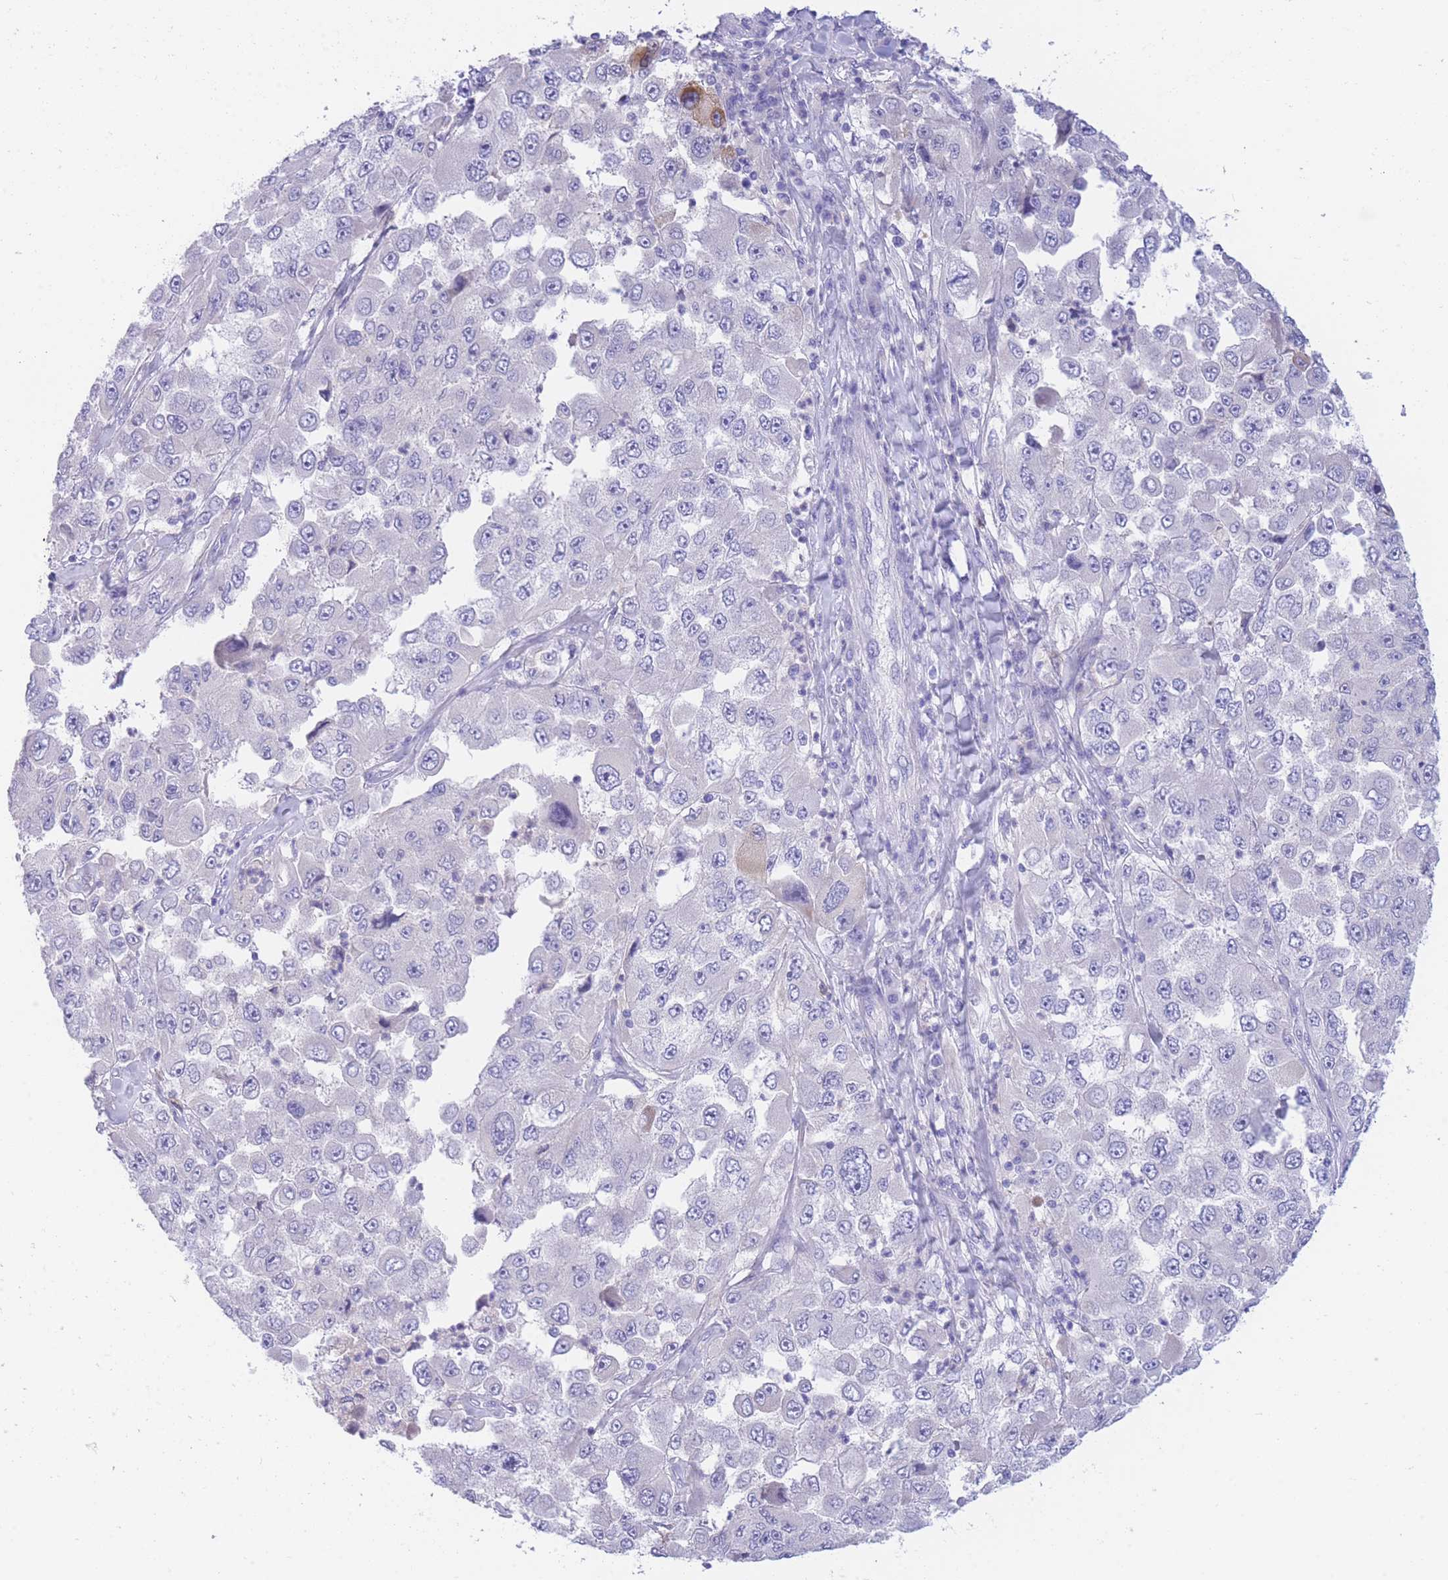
{"staining": {"intensity": "negative", "quantity": "none", "location": "none"}, "tissue": "melanoma", "cell_type": "Tumor cells", "image_type": "cancer", "snomed": [{"axis": "morphology", "description": "Malignant melanoma, Metastatic site"}, {"axis": "topography", "description": "Lymph node"}], "caption": "Image shows no significant protein expression in tumor cells of malignant melanoma (metastatic site). (DAB (3,3'-diaminobenzidine) immunohistochemistry with hematoxylin counter stain).", "gene": "PCDHB3", "patient": {"sex": "male", "age": 62}}